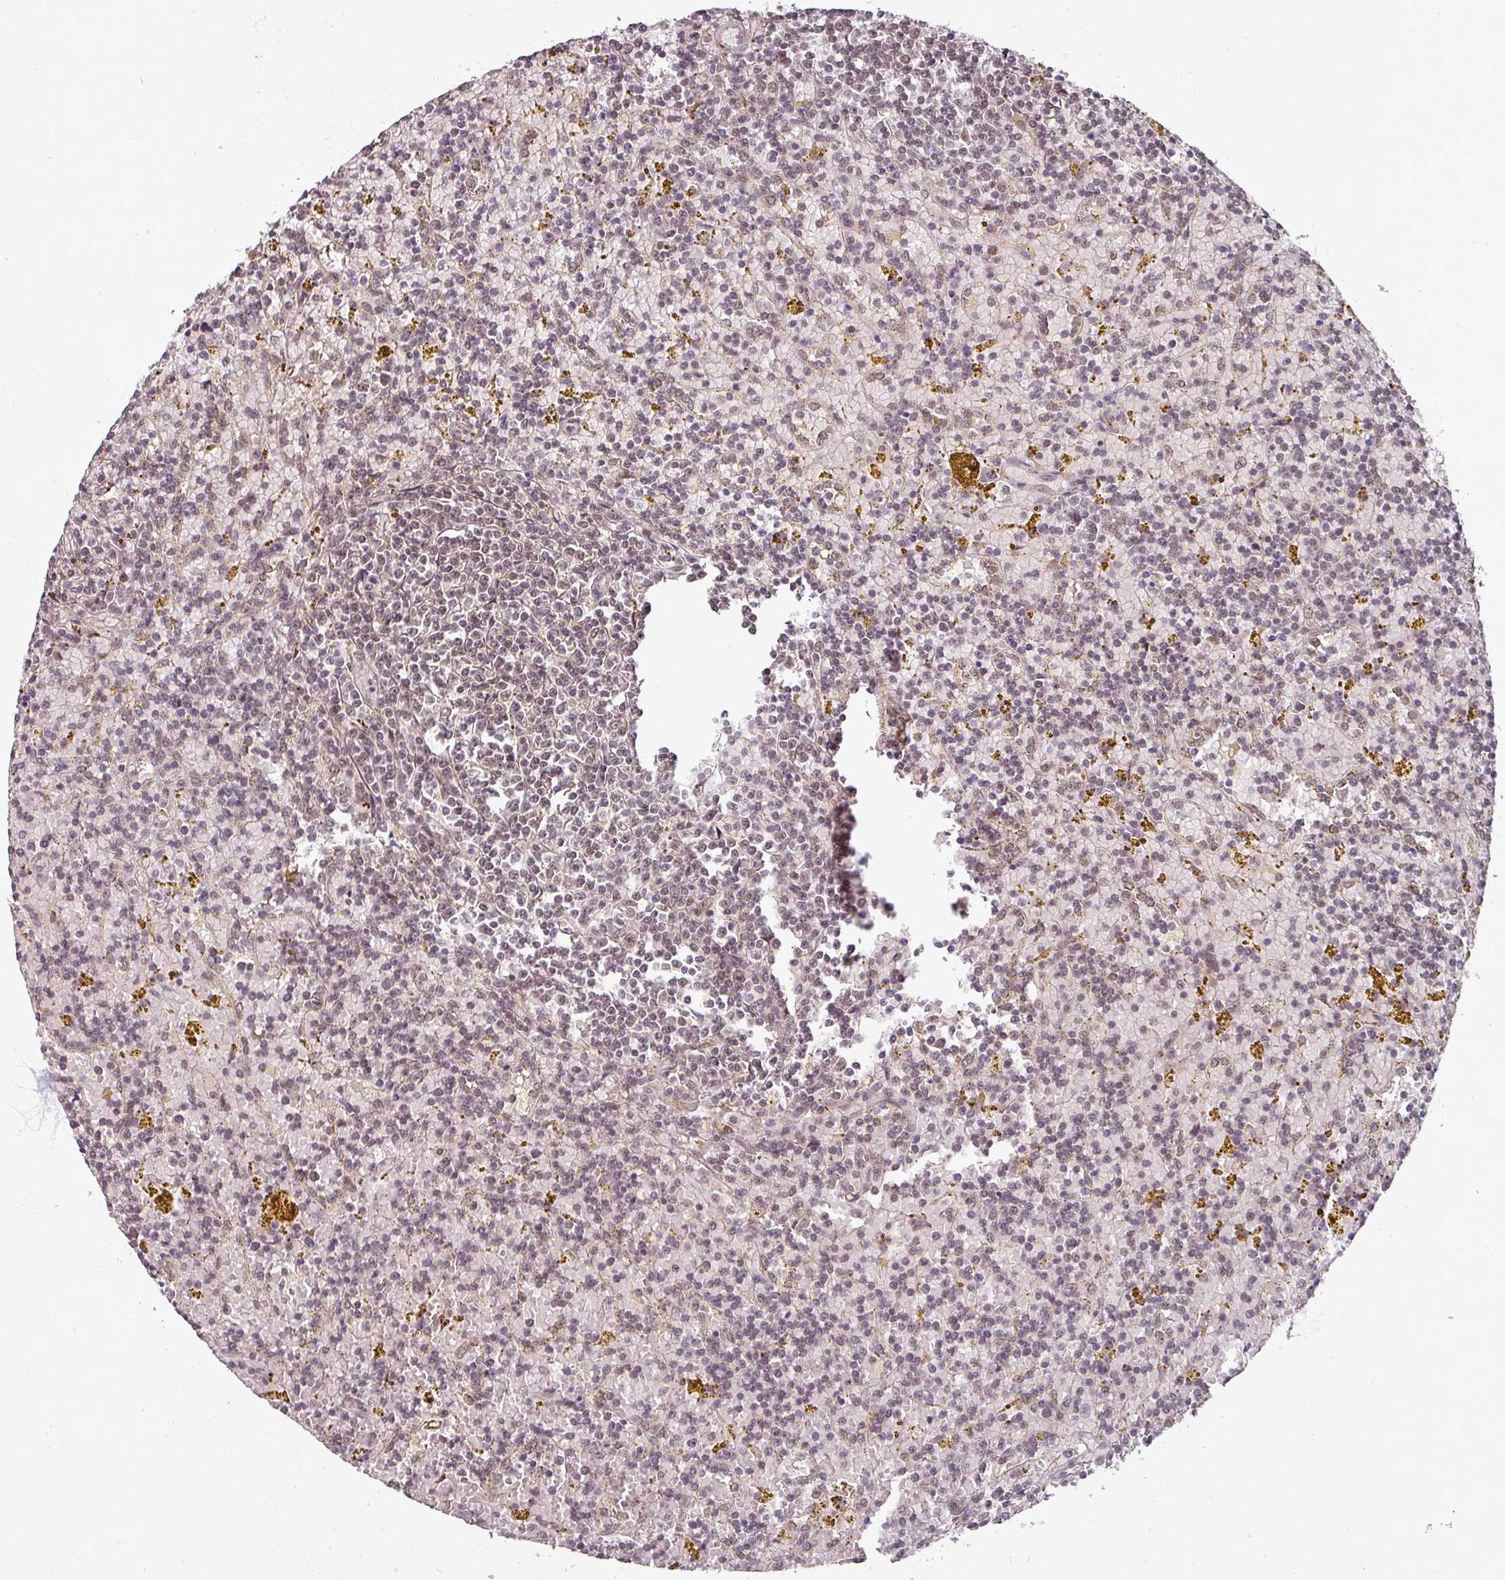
{"staining": {"intensity": "negative", "quantity": "none", "location": "none"}, "tissue": "lymphoma", "cell_type": "Tumor cells", "image_type": "cancer", "snomed": [{"axis": "morphology", "description": "Malignant lymphoma, non-Hodgkin's type, Low grade"}, {"axis": "topography", "description": "Spleen"}, {"axis": "topography", "description": "Lymph node"}], "caption": "Immunohistochemical staining of lymphoma reveals no significant expression in tumor cells.", "gene": "POLR2G", "patient": {"sex": "female", "age": 66}}